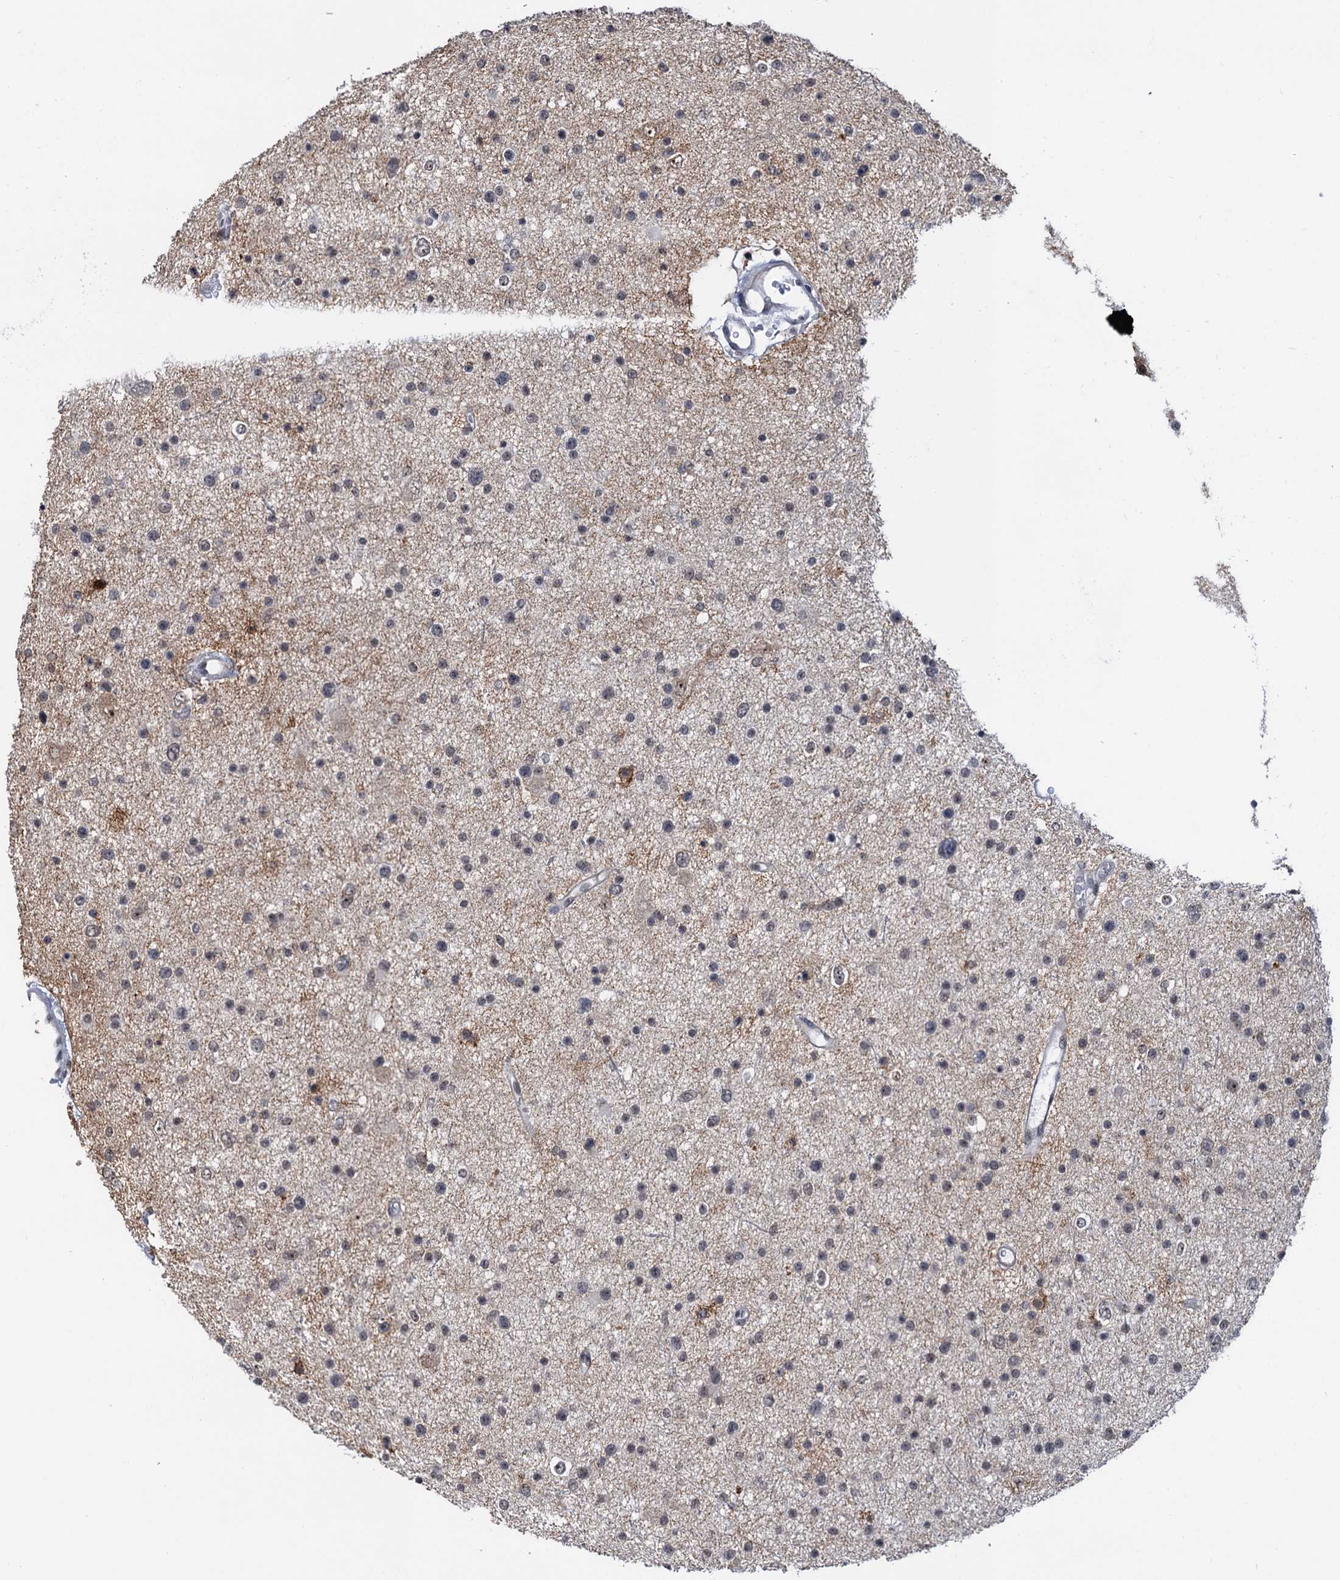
{"staining": {"intensity": "negative", "quantity": "none", "location": "none"}, "tissue": "glioma", "cell_type": "Tumor cells", "image_type": "cancer", "snomed": [{"axis": "morphology", "description": "Glioma, malignant, Low grade"}, {"axis": "topography", "description": "Brain"}], "caption": "Histopathology image shows no protein positivity in tumor cells of glioma tissue.", "gene": "NAT10", "patient": {"sex": "female", "age": 37}}